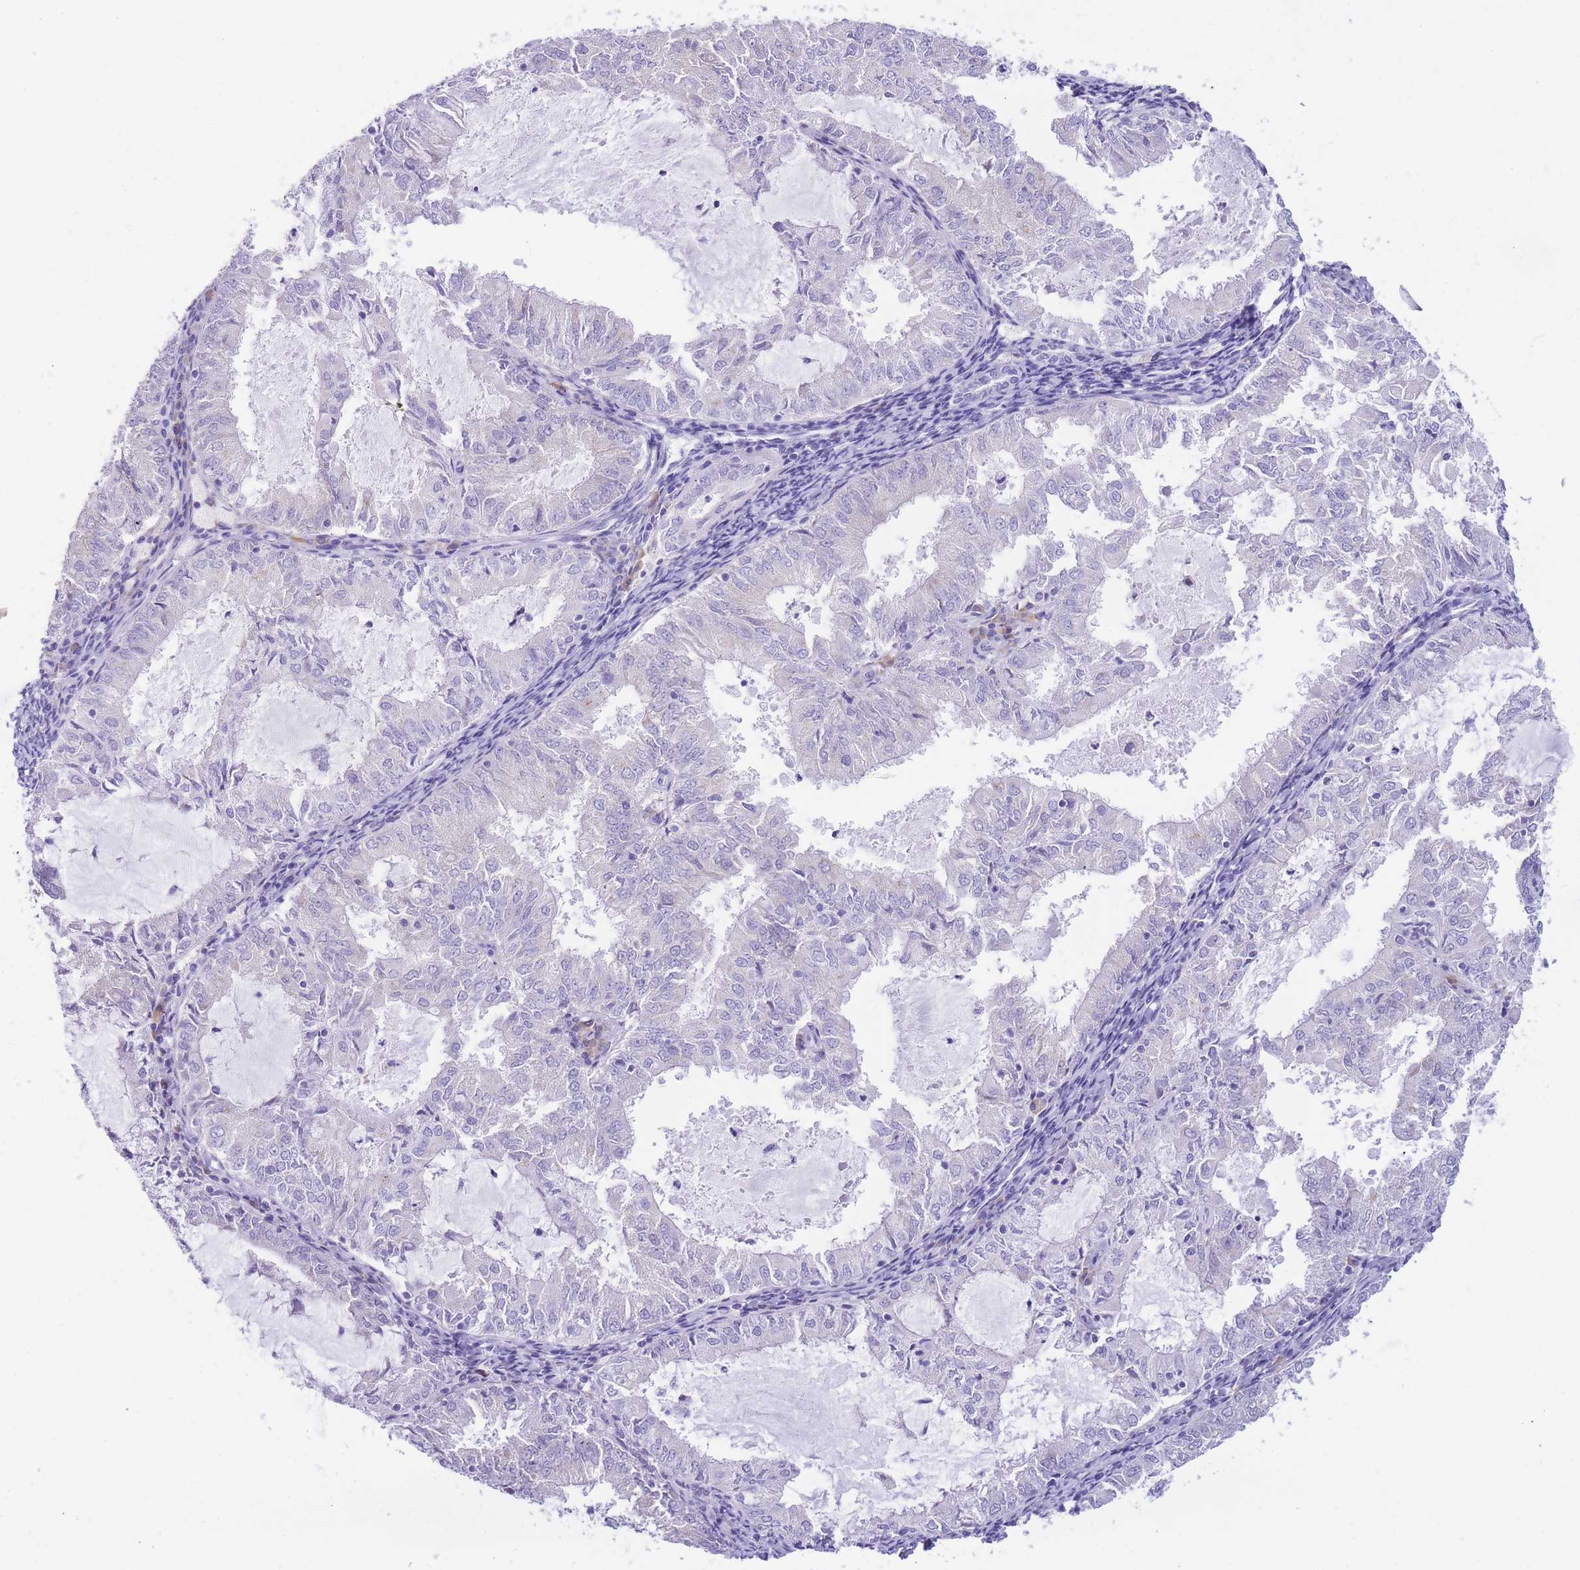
{"staining": {"intensity": "negative", "quantity": "none", "location": "none"}, "tissue": "endometrial cancer", "cell_type": "Tumor cells", "image_type": "cancer", "snomed": [{"axis": "morphology", "description": "Adenocarcinoma, NOS"}, {"axis": "topography", "description": "Endometrium"}], "caption": "Immunohistochemical staining of adenocarcinoma (endometrial) exhibits no significant expression in tumor cells. (Stains: DAB (3,3'-diaminobenzidine) IHC with hematoxylin counter stain, Microscopy: brightfield microscopy at high magnification).", "gene": "SSUH2", "patient": {"sex": "female", "age": 57}}